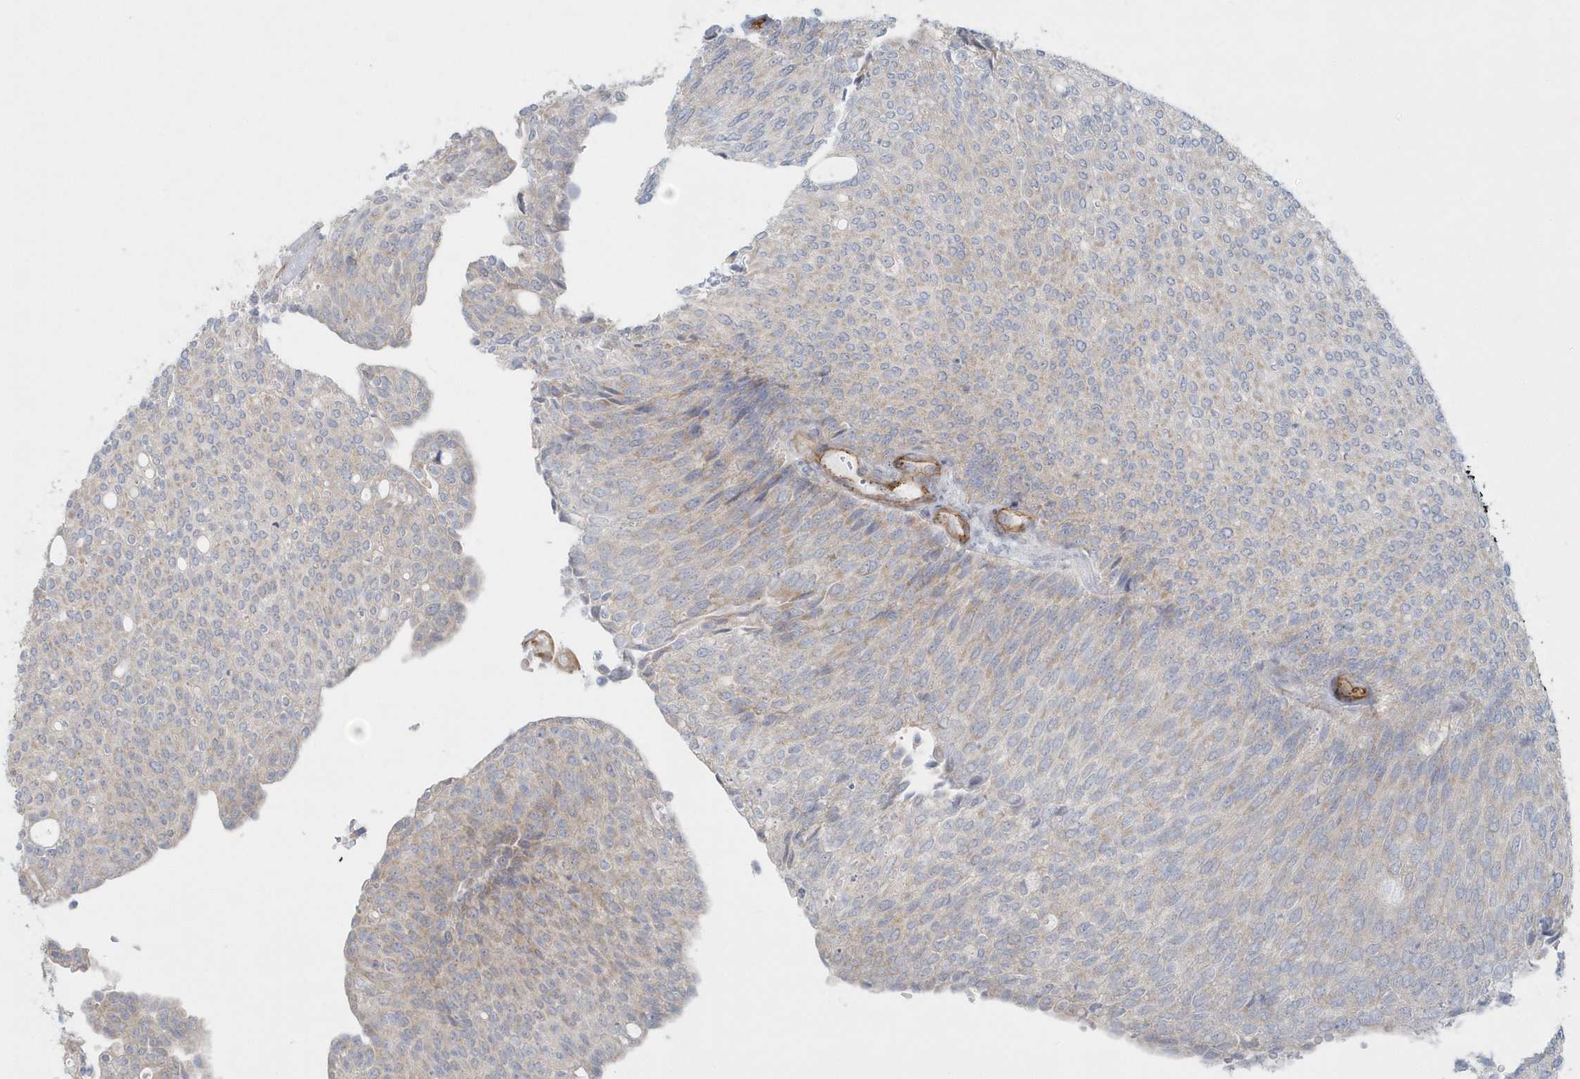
{"staining": {"intensity": "weak", "quantity": "<25%", "location": "cytoplasmic/membranous"}, "tissue": "urothelial cancer", "cell_type": "Tumor cells", "image_type": "cancer", "snomed": [{"axis": "morphology", "description": "Urothelial carcinoma, Low grade"}, {"axis": "topography", "description": "Urinary bladder"}], "caption": "Protein analysis of urothelial carcinoma (low-grade) exhibits no significant expression in tumor cells.", "gene": "GPR152", "patient": {"sex": "female", "age": 79}}